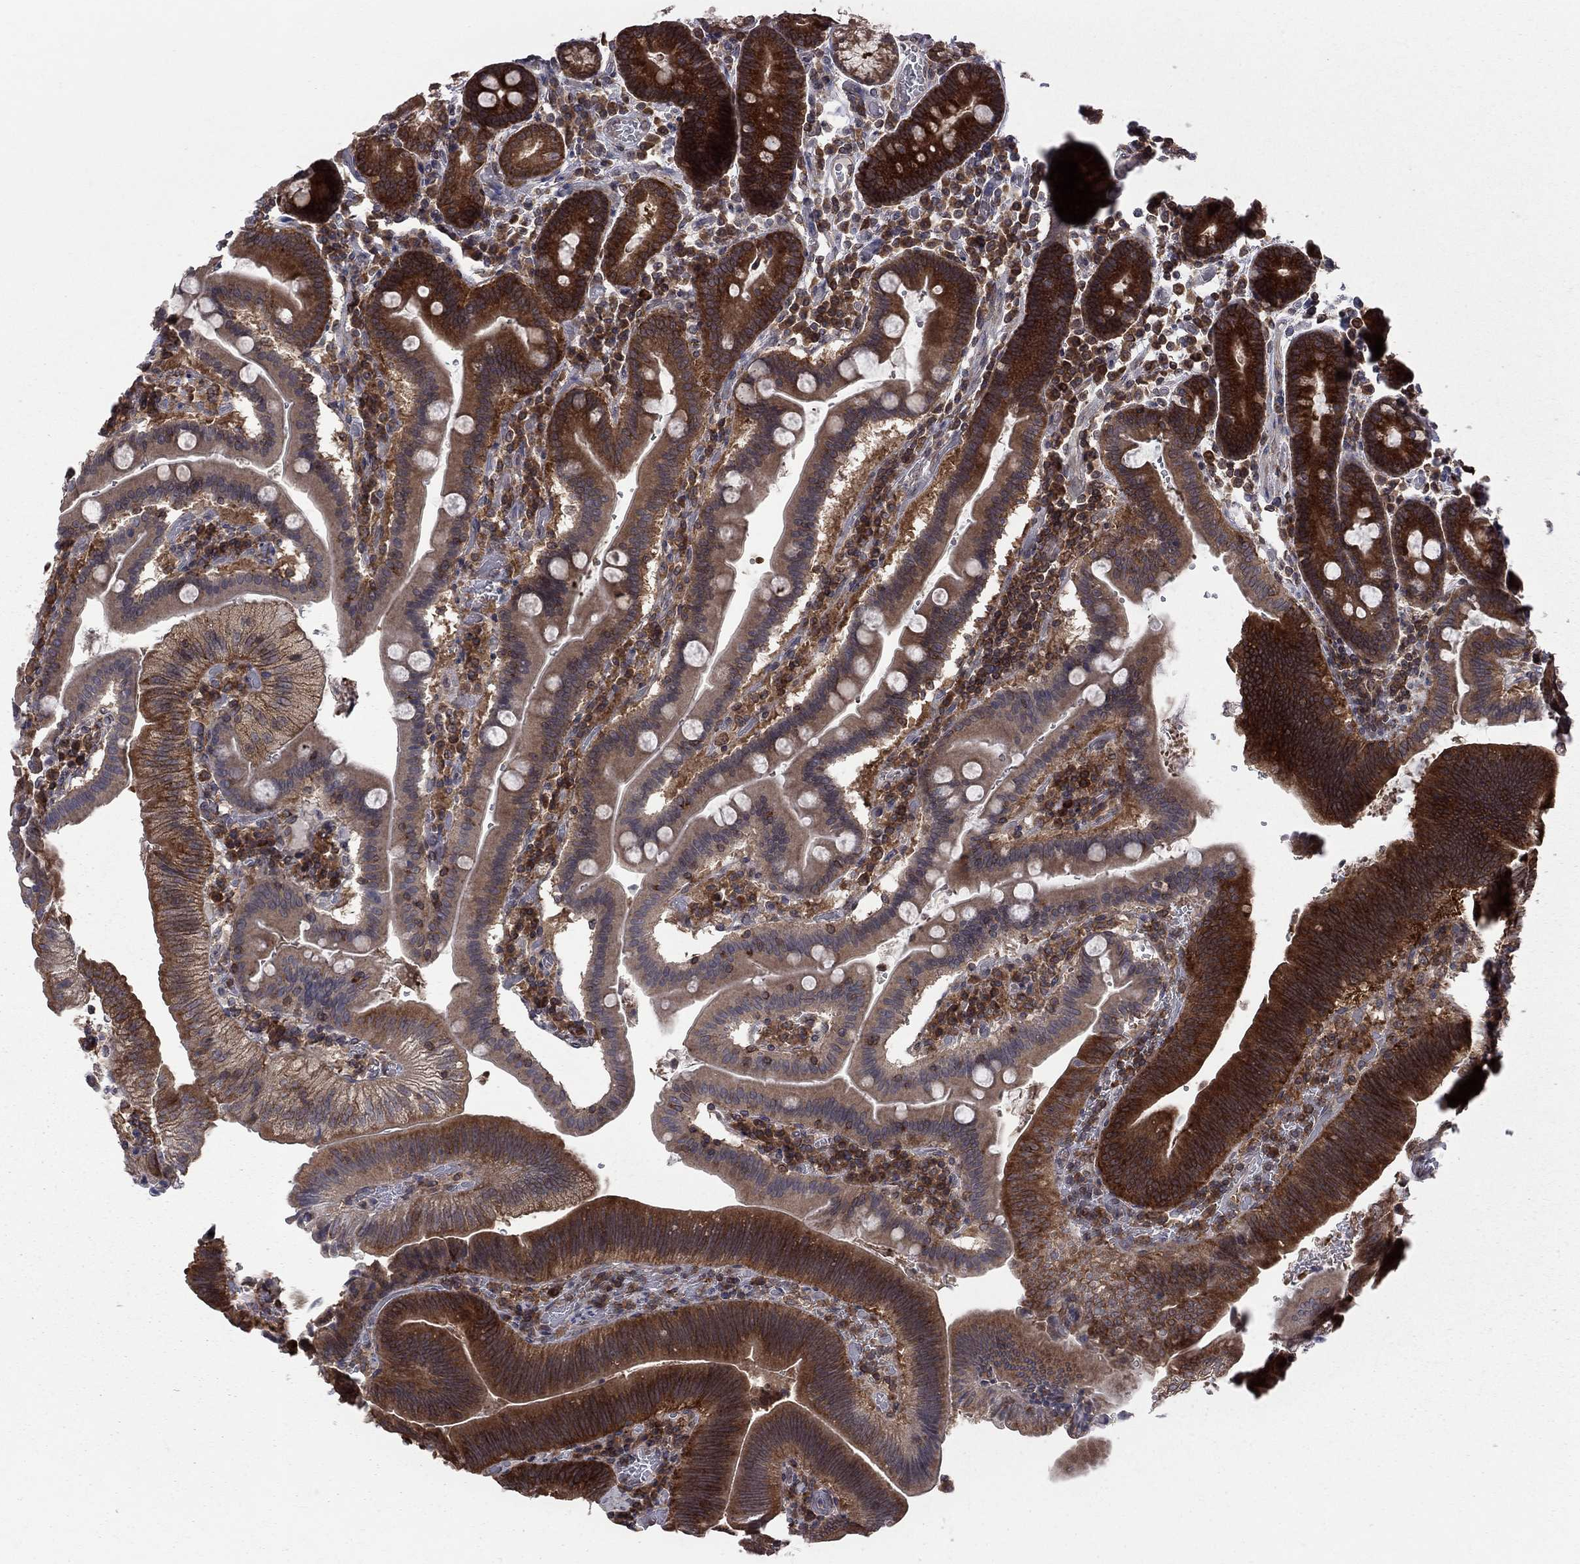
{"staining": {"intensity": "strong", "quantity": "25%-75%", "location": "cytoplasmic/membranous"}, "tissue": "duodenum", "cell_type": "Glandular cells", "image_type": "normal", "snomed": [{"axis": "morphology", "description": "Normal tissue, NOS"}, {"axis": "topography", "description": "Duodenum"}], "caption": "Brown immunohistochemical staining in unremarkable duodenum shows strong cytoplasmic/membranous staining in about 25%-75% of glandular cells.", "gene": "NAA50", "patient": {"sex": "female", "age": 62}}